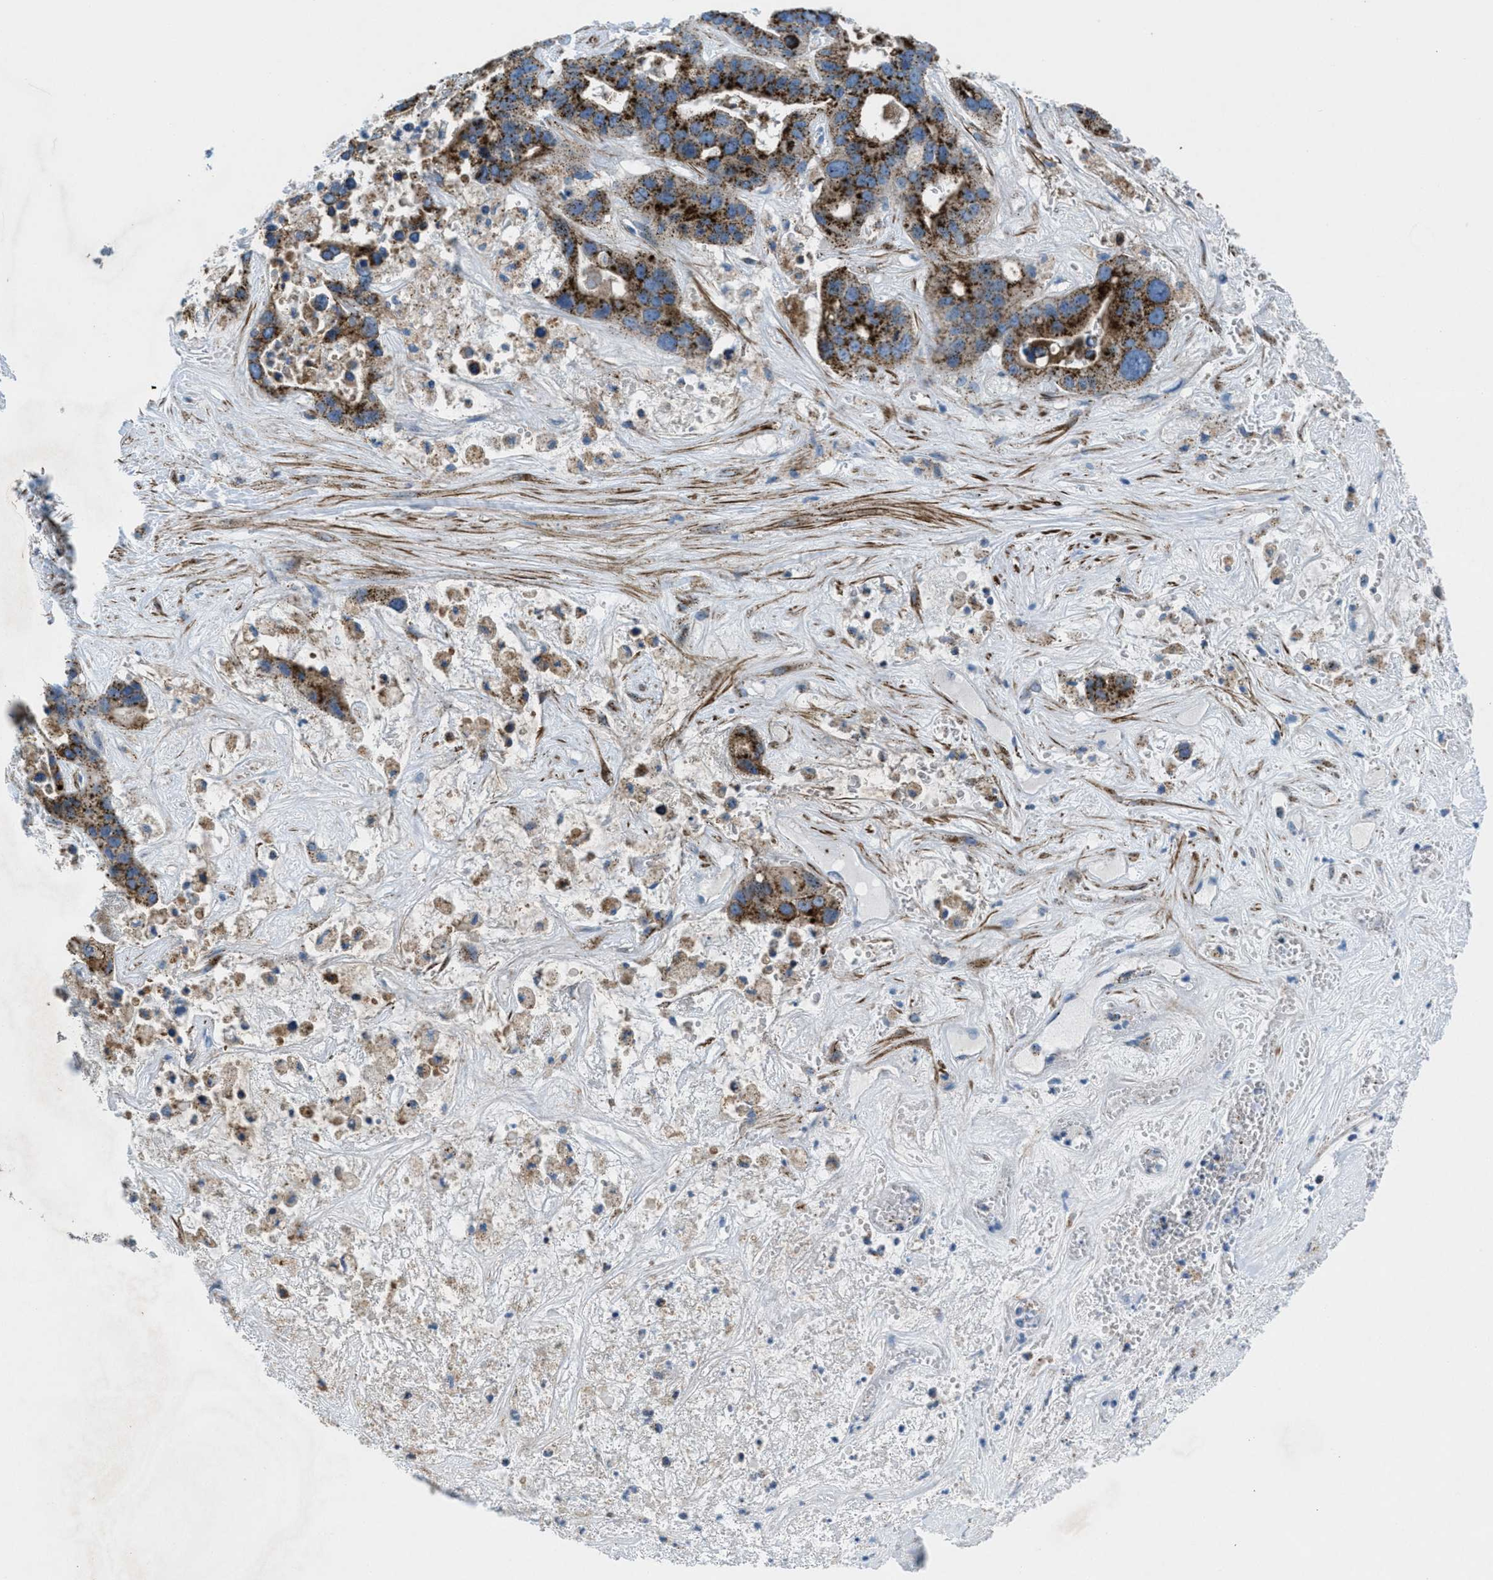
{"staining": {"intensity": "strong", "quantity": ">75%", "location": "cytoplasmic/membranous"}, "tissue": "liver cancer", "cell_type": "Tumor cells", "image_type": "cancer", "snomed": [{"axis": "morphology", "description": "Cholangiocarcinoma"}, {"axis": "topography", "description": "Liver"}], "caption": "IHC image of neoplastic tissue: human liver cancer (cholangiocarcinoma) stained using immunohistochemistry (IHC) demonstrates high levels of strong protein expression localized specifically in the cytoplasmic/membranous of tumor cells, appearing as a cytoplasmic/membranous brown color.", "gene": "MFSD13A", "patient": {"sex": "female", "age": 65}}